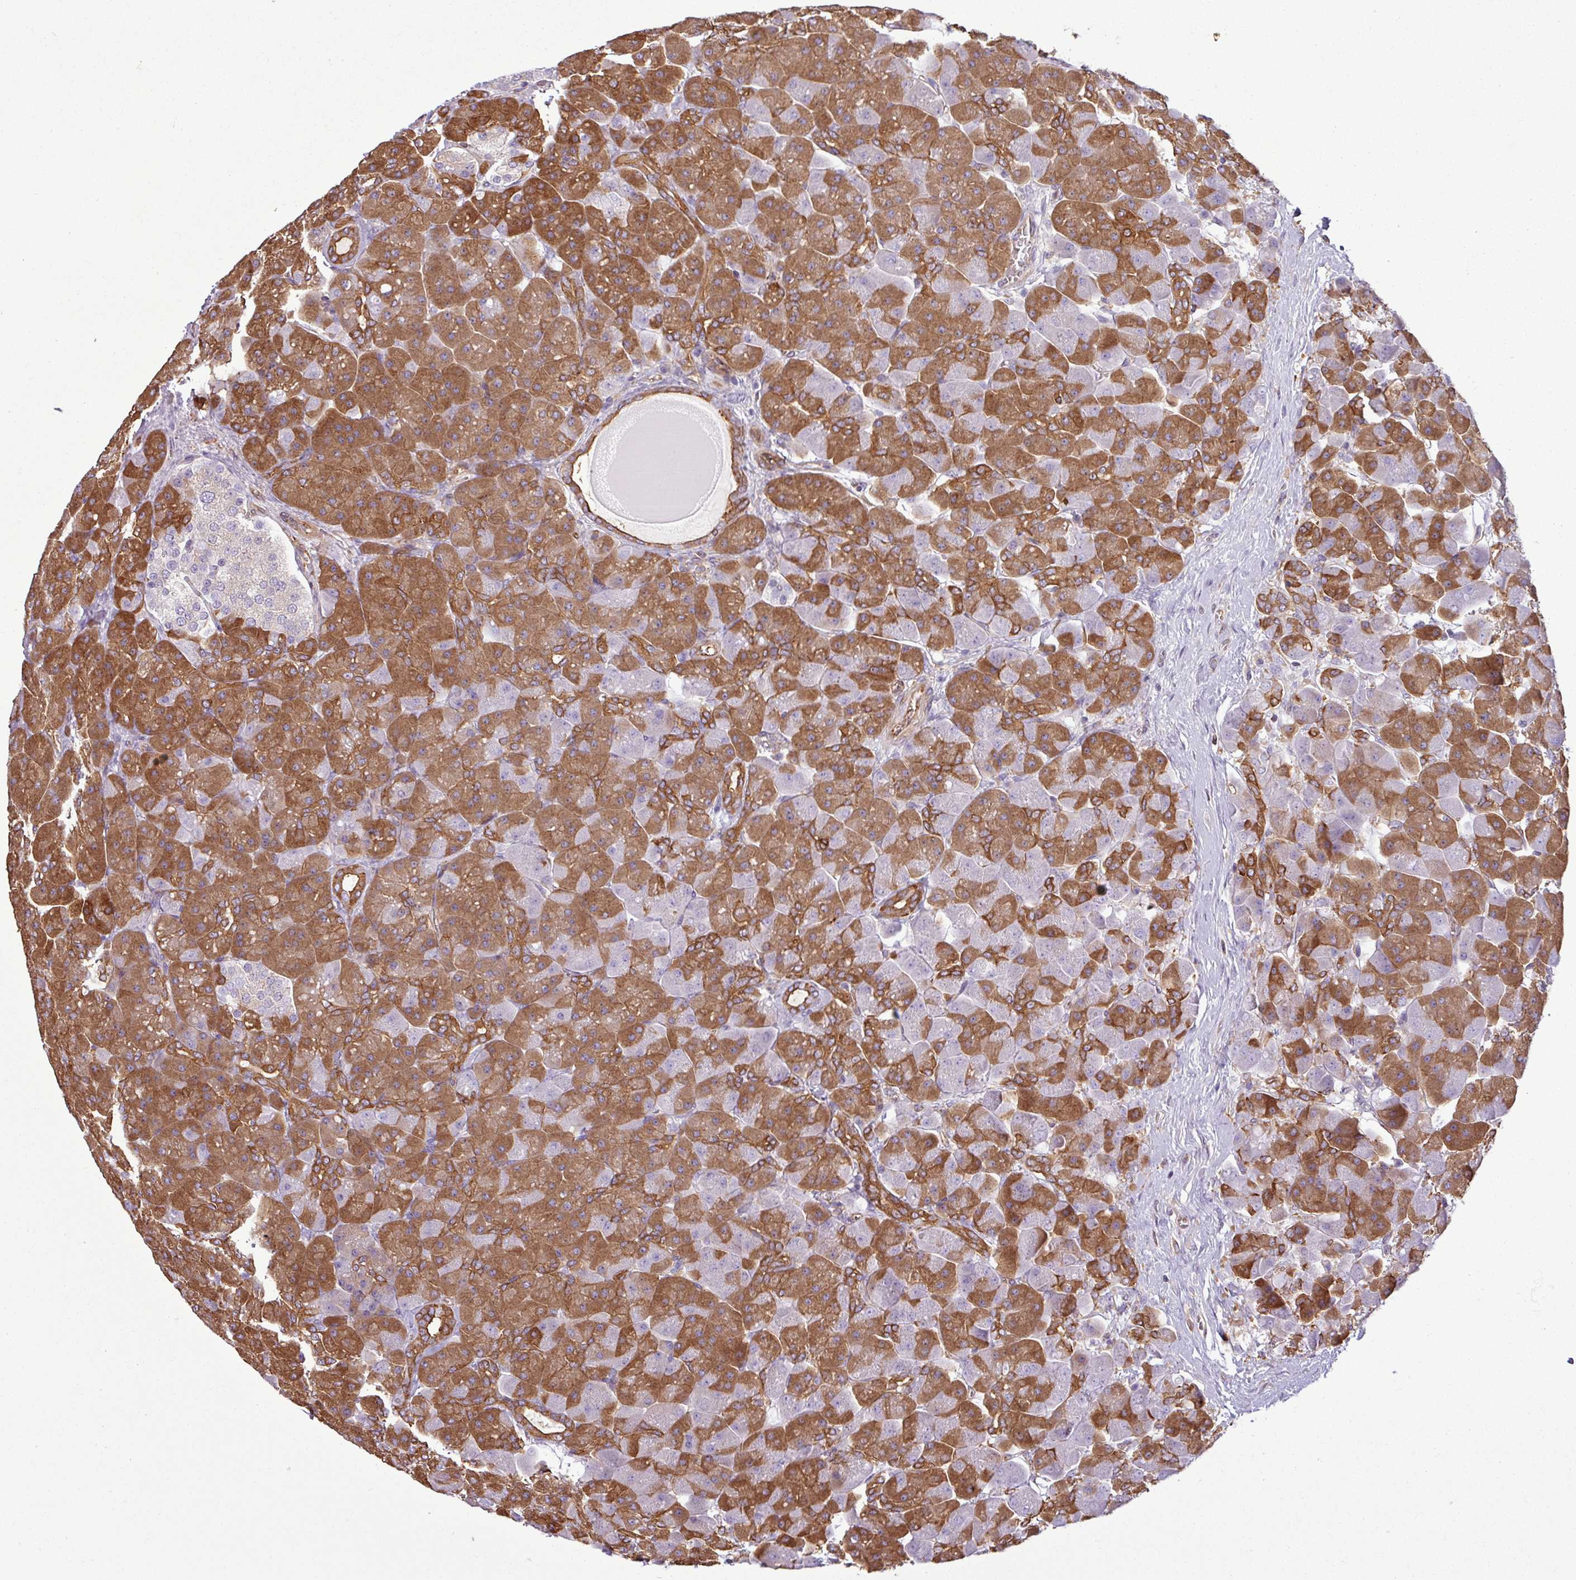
{"staining": {"intensity": "strong", "quantity": ">75%", "location": "cytoplasmic/membranous"}, "tissue": "pancreas", "cell_type": "Exocrine glandular cells", "image_type": "normal", "snomed": [{"axis": "morphology", "description": "Normal tissue, NOS"}, {"axis": "topography", "description": "Pancreas"}], "caption": "Strong cytoplasmic/membranous positivity is present in about >75% of exocrine glandular cells in normal pancreas. The protein is shown in brown color, while the nuclei are stained blue.", "gene": "PACSIN2", "patient": {"sex": "male", "age": 66}}